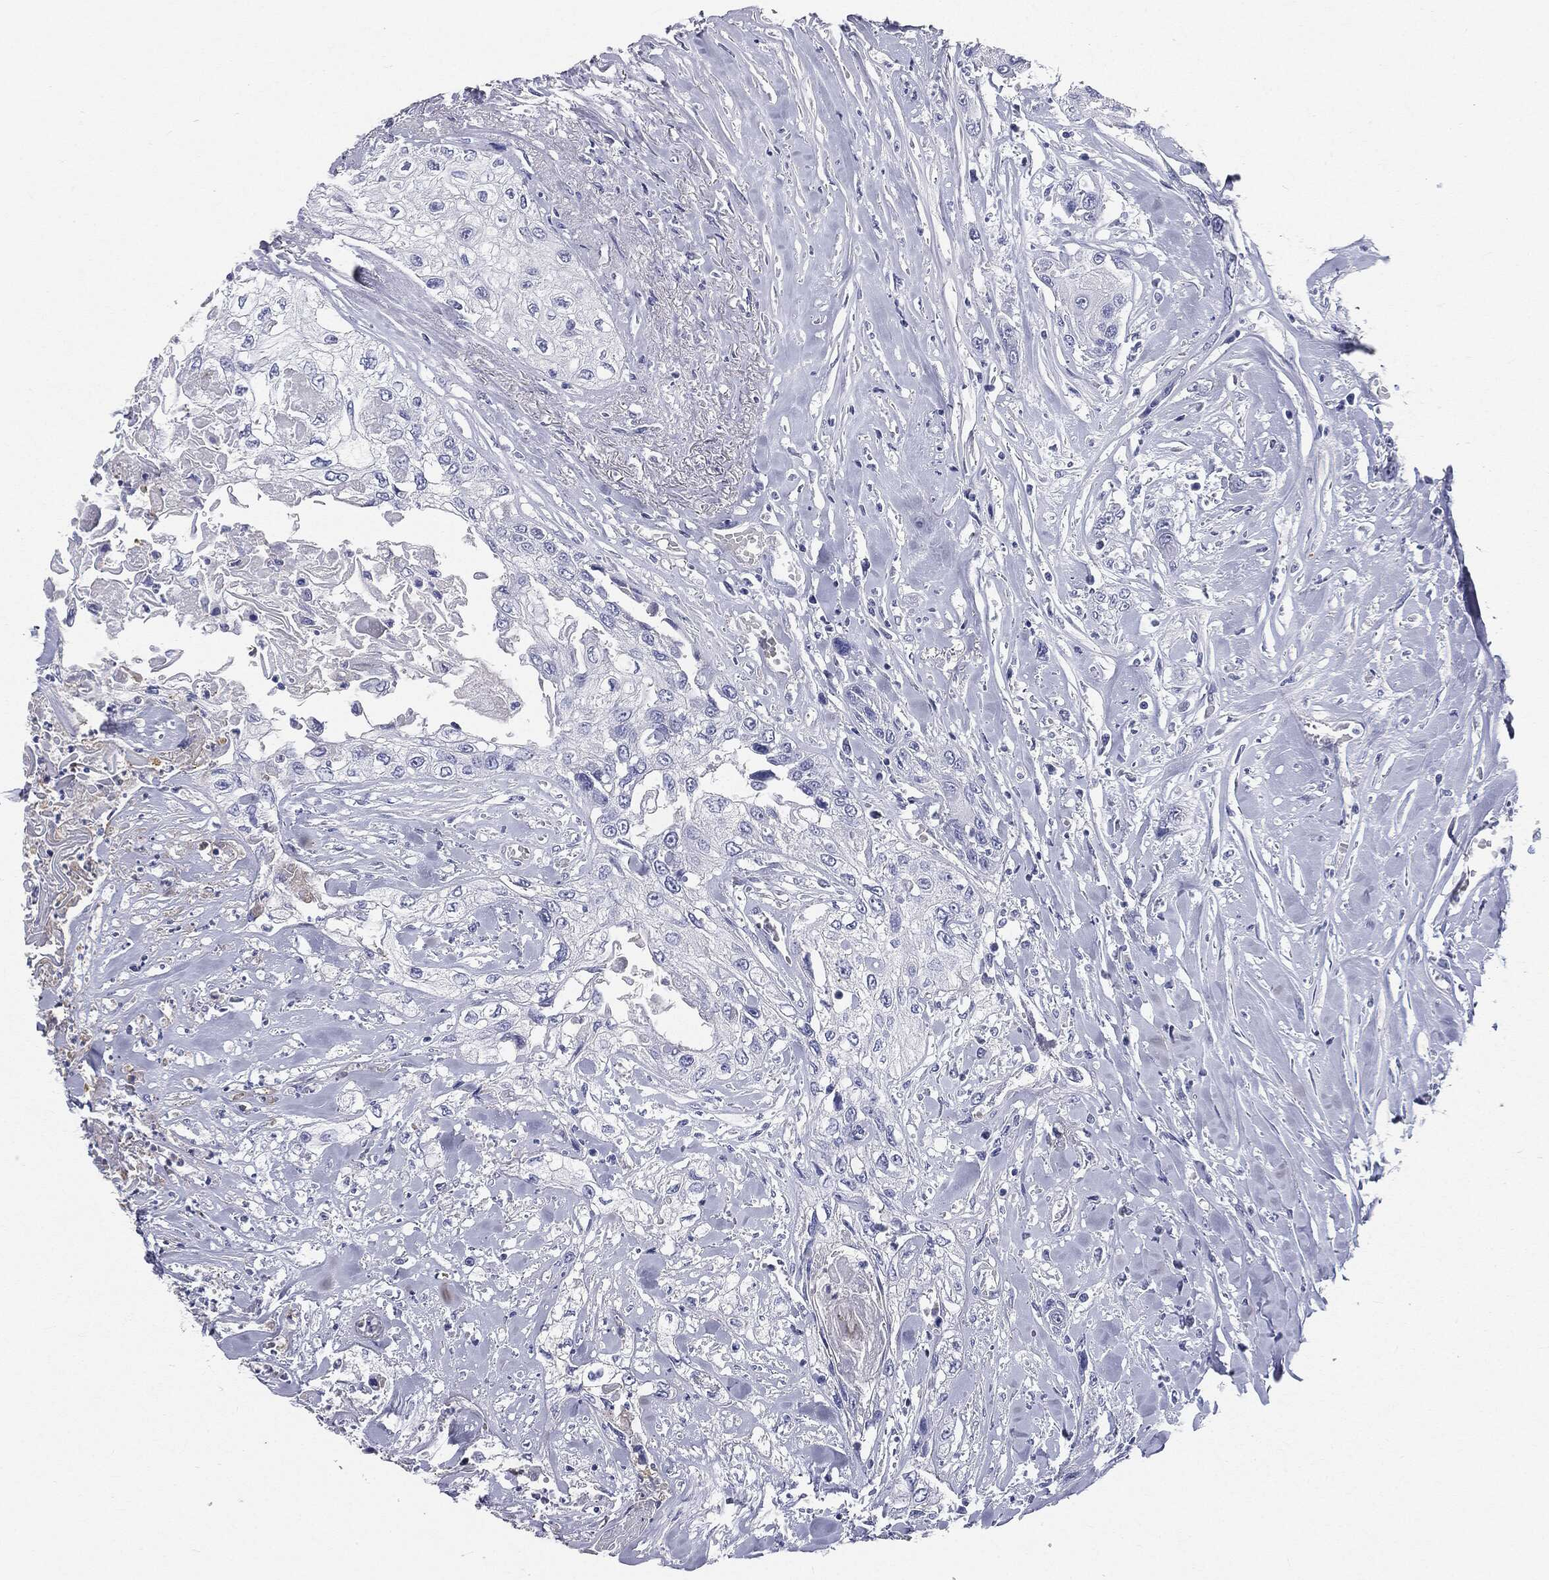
{"staining": {"intensity": "negative", "quantity": "none", "location": "none"}, "tissue": "head and neck cancer", "cell_type": "Tumor cells", "image_type": "cancer", "snomed": [{"axis": "morphology", "description": "Normal tissue, NOS"}, {"axis": "morphology", "description": "Squamous cell carcinoma, NOS"}, {"axis": "topography", "description": "Oral tissue"}, {"axis": "topography", "description": "Peripheral nerve tissue"}, {"axis": "topography", "description": "Head-Neck"}], "caption": "Head and neck cancer was stained to show a protein in brown. There is no significant expression in tumor cells. (DAB (3,3'-diaminobenzidine) immunohistochemistry (IHC), high magnification).", "gene": "CUZD1", "patient": {"sex": "female", "age": 59}}